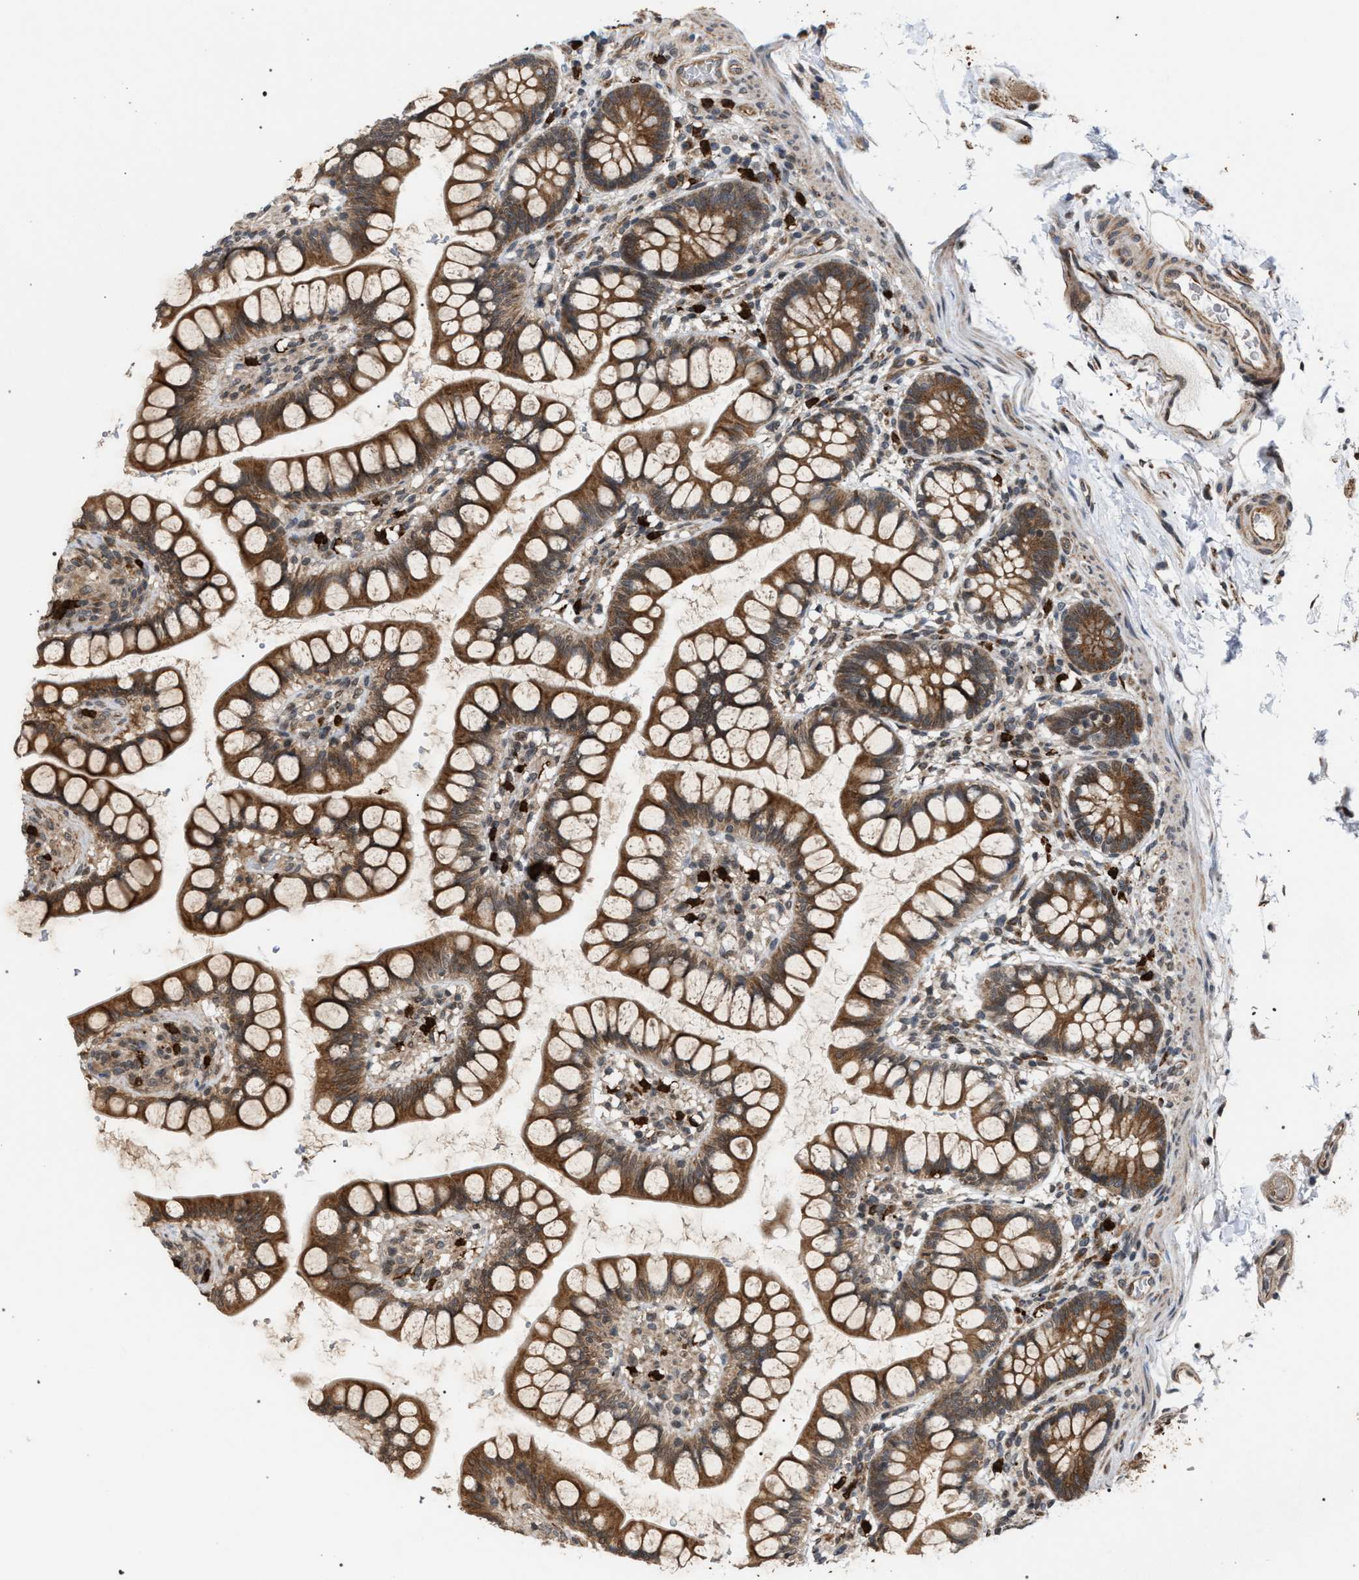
{"staining": {"intensity": "moderate", "quantity": ">75%", "location": "cytoplasmic/membranous"}, "tissue": "small intestine", "cell_type": "Glandular cells", "image_type": "normal", "snomed": [{"axis": "morphology", "description": "Normal tissue, NOS"}, {"axis": "topography", "description": "Small intestine"}], "caption": "Protein staining by immunohistochemistry demonstrates moderate cytoplasmic/membranous expression in approximately >75% of glandular cells in benign small intestine. (brown staining indicates protein expression, while blue staining denotes nuclei).", "gene": "IRAK4", "patient": {"sex": "female", "age": 58}}